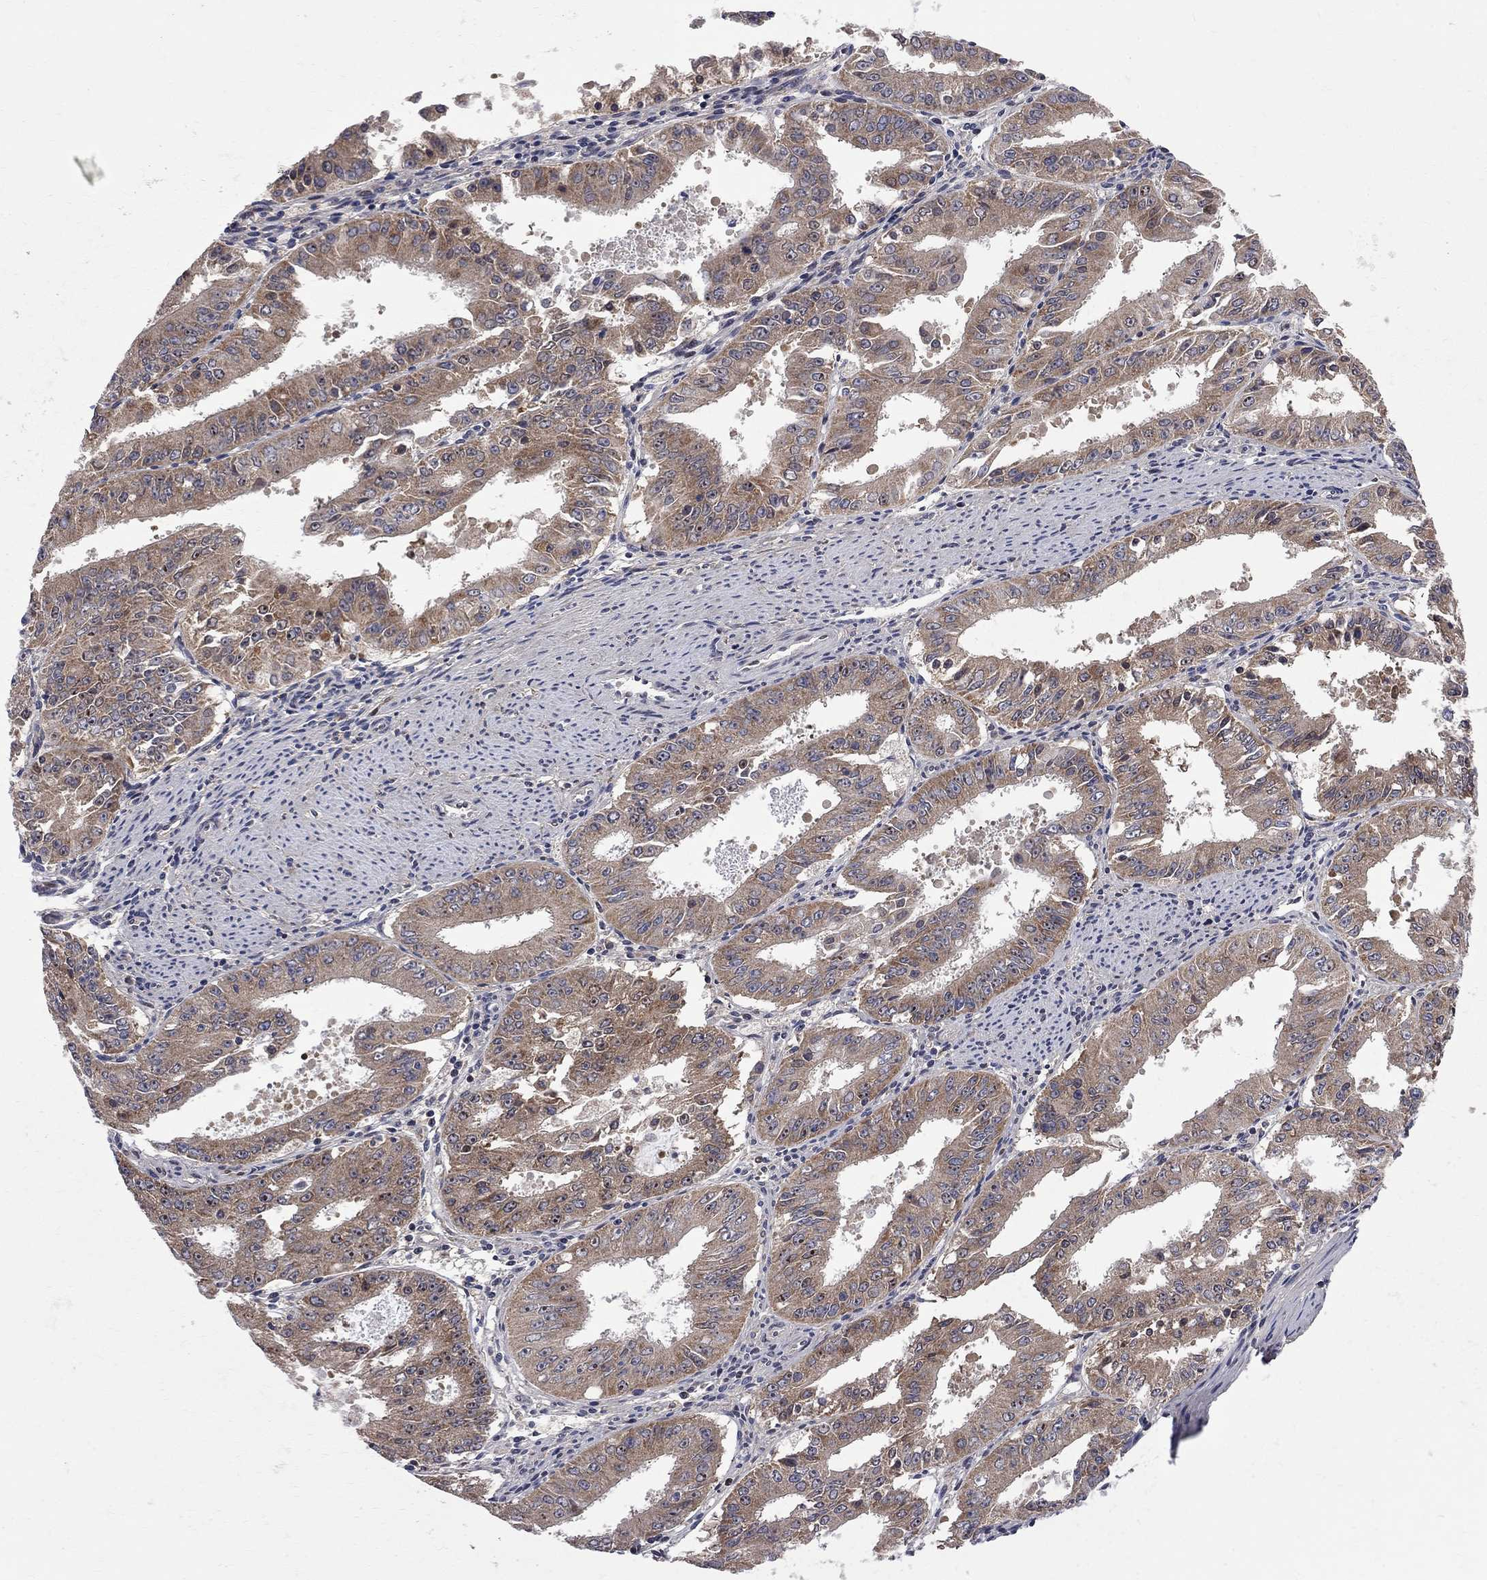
{"staining": {"intensity": "moderate", "quantity": ">75%", "location": "cytoplasmic/membranous"}, "tissue": "ovarian cancer", "cell_type": "Tumor cells", "image_type": "cancer", "snomed": [{"axis": "morphology", "description": "Carcinoma, endometroid"}, {"axis": "topography", "description": "Ovary"}], "caption": "A medium amount of moderate cytoplasmic/membranous positivity is seen in about >75% of tumor cells in ovarian cancer tissue.", "gene": "CNOT11", "patient": {"sex": "female", "age": 42}}